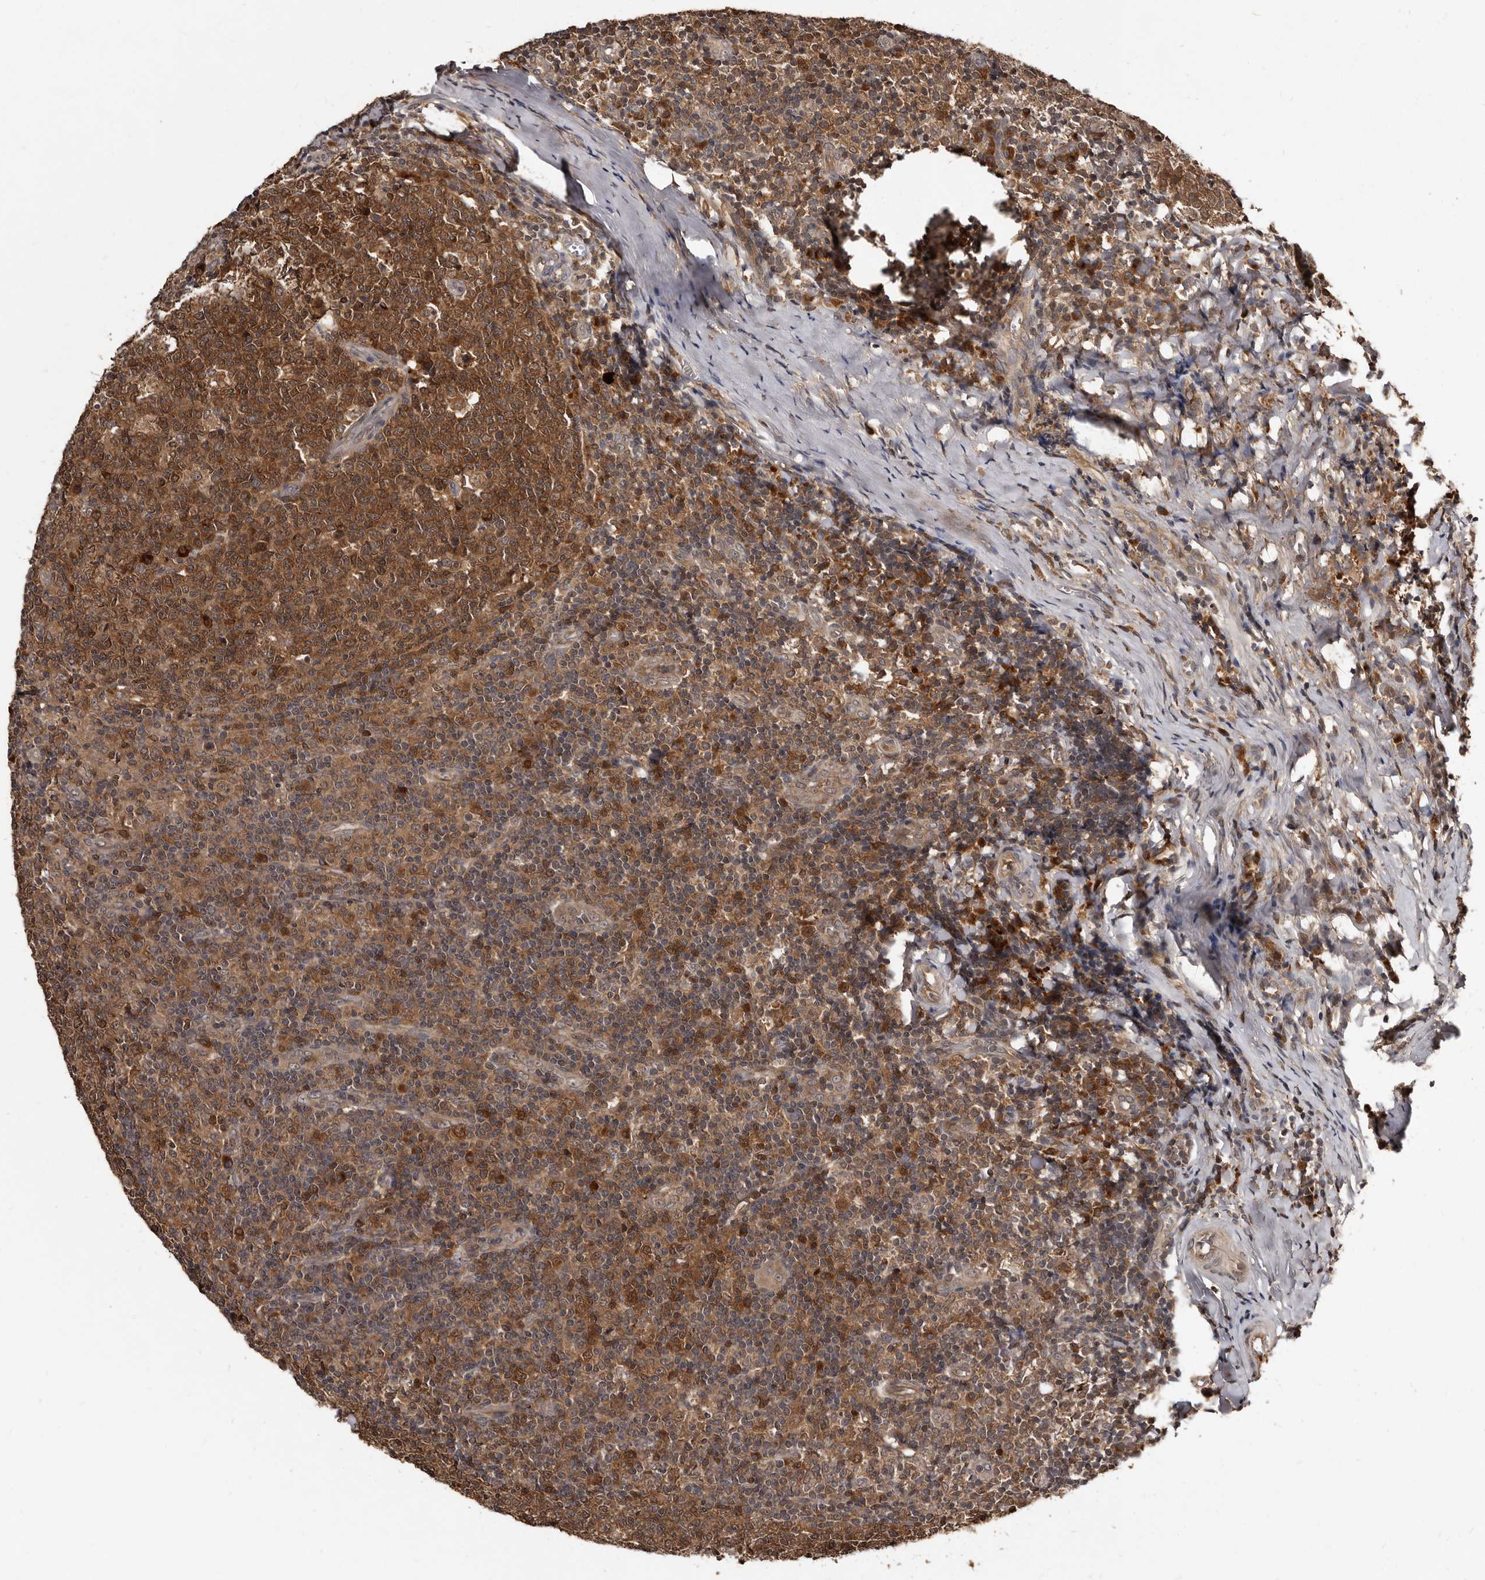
{"staining": {"intensity": "moderate", "quantity": ">75%", "location": "cytoplasmic/membranous"}, "tissue": "tonsil", "cell_type": "Germinal center cells", "image_type": "normal", "snomed": [{"axis": "morphology", "description": "Normal tissue, NOS"}, {"axis": "topography", "description": "Tonsil"}], "caption": "Immunohistochemical staining of benign tonsil exhibits moderate cytoplasmic/membranous protein positivity in approximately >75% of germinal center cells. Immunohistochemistry stains the protein in brown and the nuclei are stained blue.", "gene": "PMVK", "patient": {"sex": "female", "age": 19}}